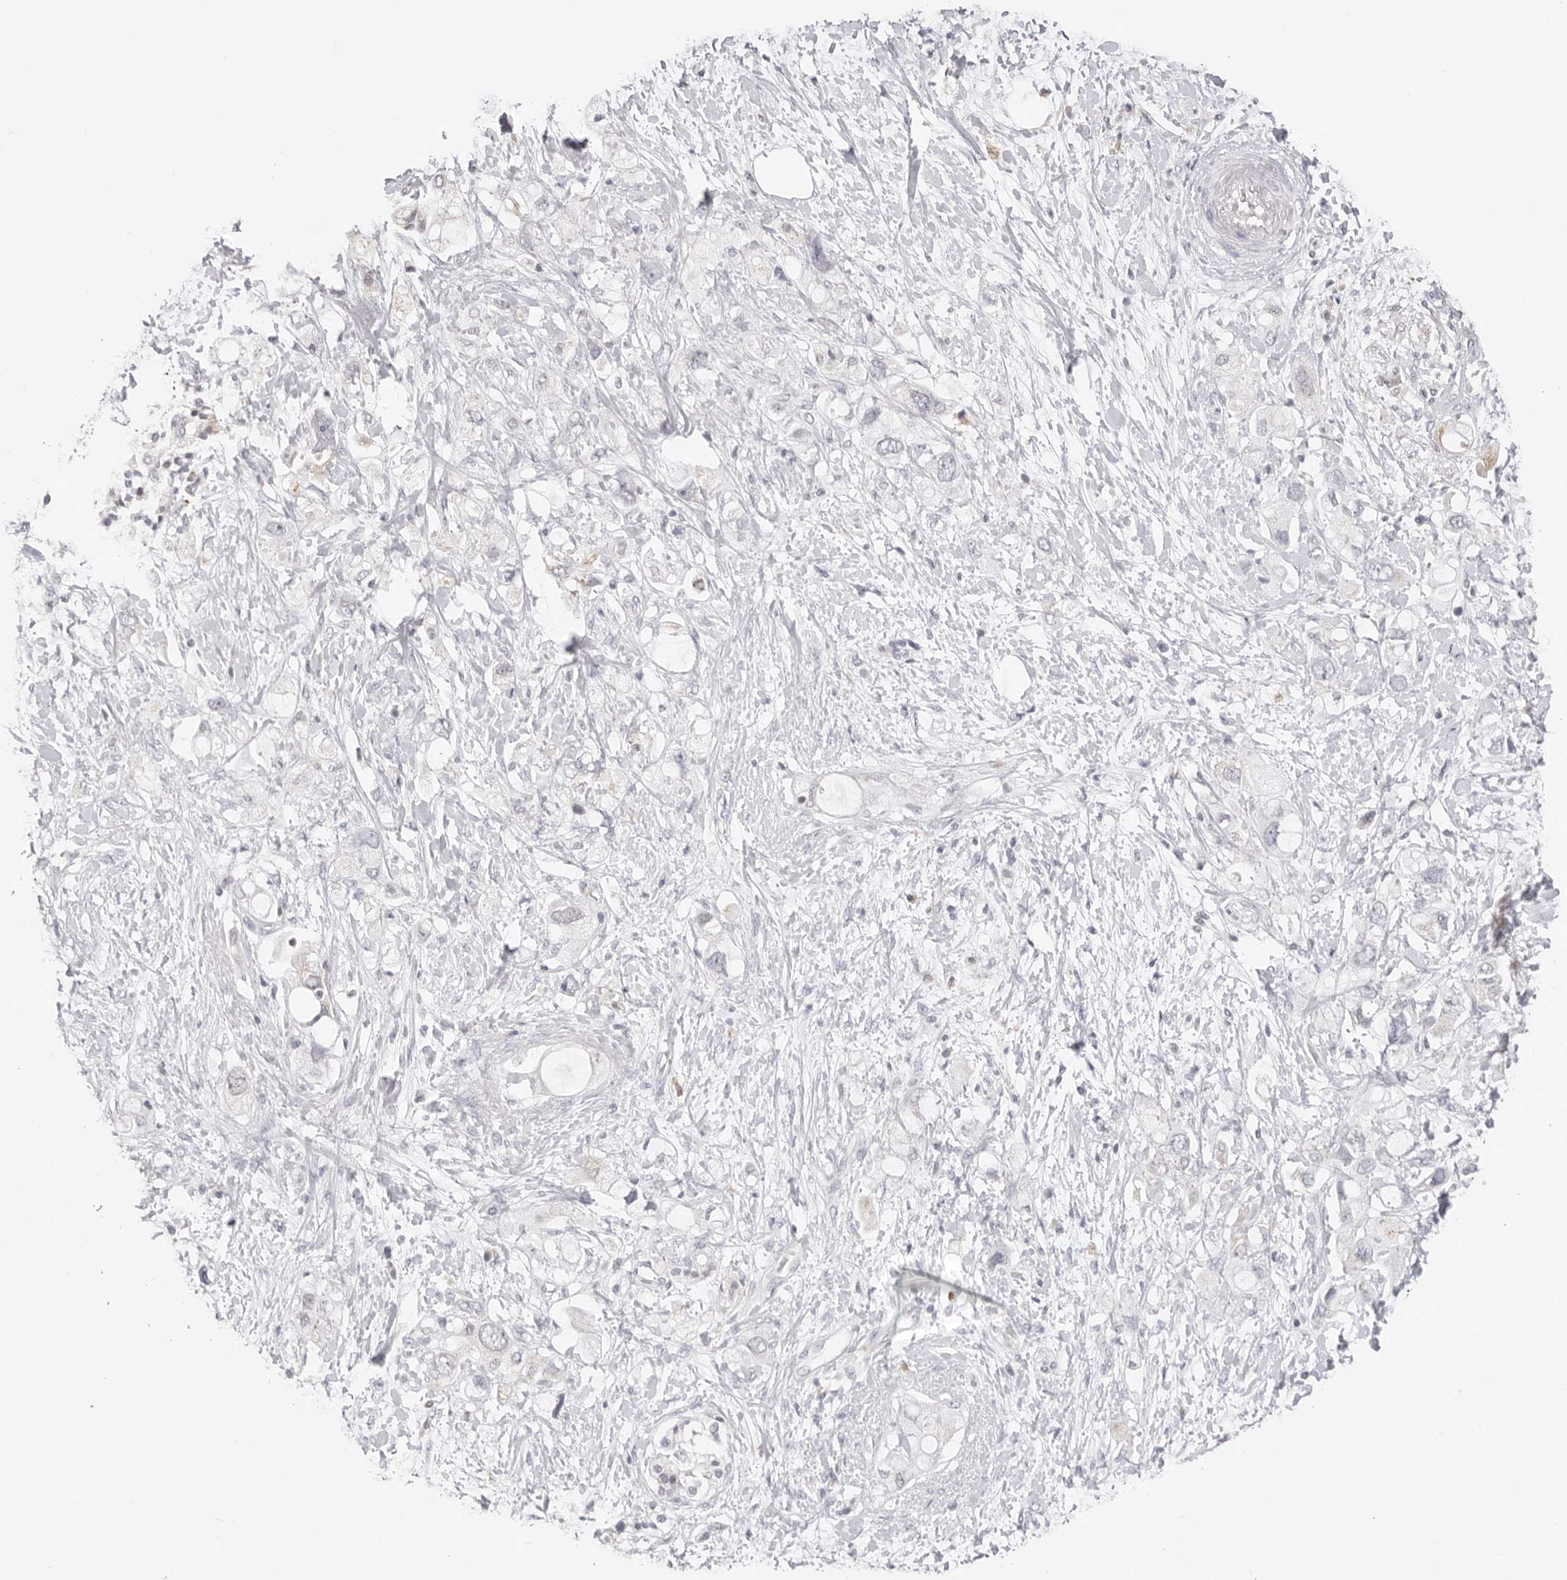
{"staining": {"intensity": "negative", "quantity": "none", "location": "none"}, "tissue": "pancreatic cancer", "cell_type": "Tumor cells", "image_type": "cancer", "snomed": [{"axis": "morphology", "description": "Adenocarcinoma, NOS"}, {"axis": "topography", "description": "Pancreas"}], "caption": "Pancreatic cancer (adenocarcinoma) was stained to show a protein in brown. There is no significant positivity in tumor cells.", "gene": "FDPS", "patient": {"sex": "female", "age": 56}}